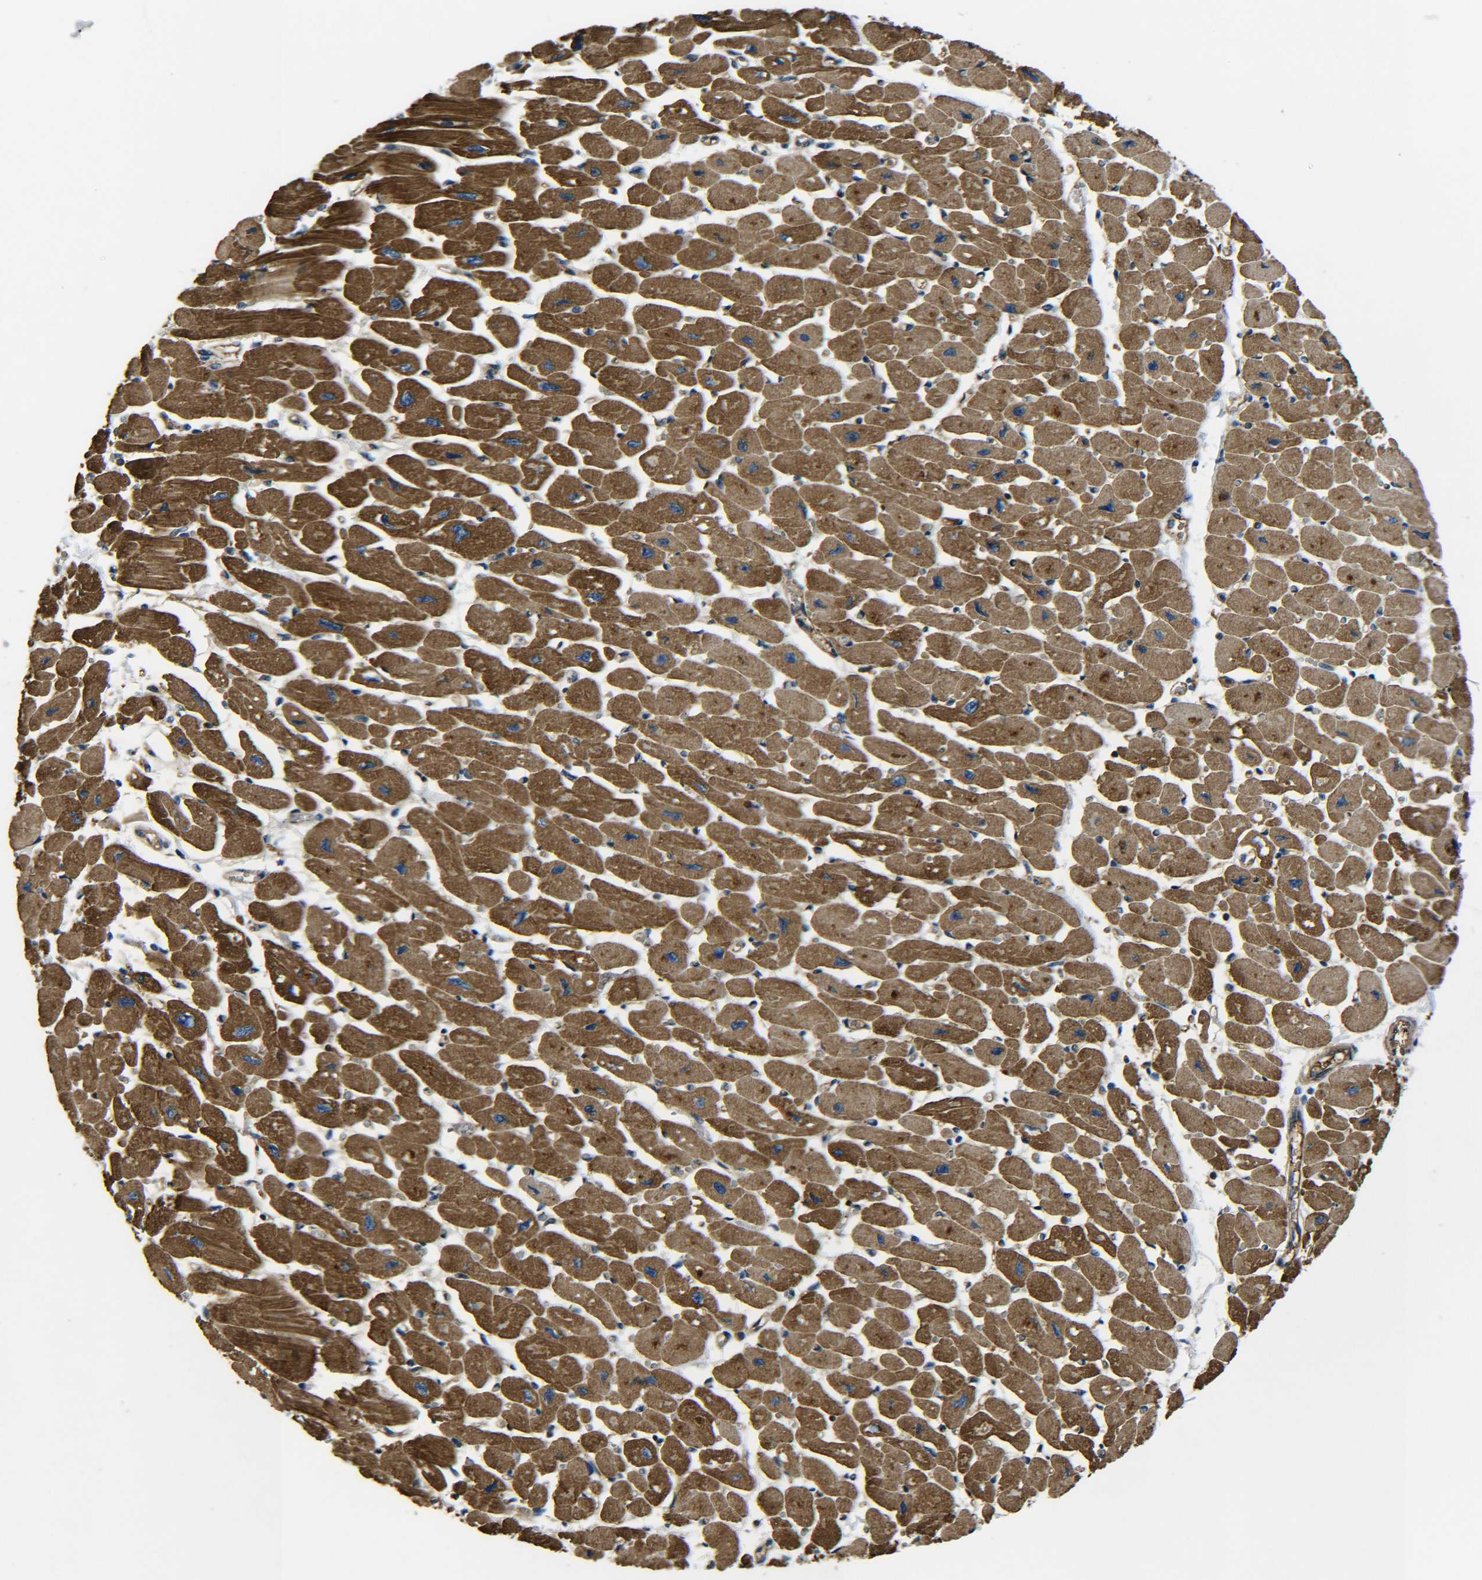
{"staining": {"intensity": "strong", "quantity": ">75%", "location": "cytoplasmic/membranous"}, "tissue": "heart muscle", "cell_type": "Cardiomyocytes", "image_type": "normal", "snomed": [{"axis": "morphology", "description": "Normal tissue, NOS"}, {"axis": "topography", "description": "Heart"}], "caption": "Heart muscle stained with a brown dye shows strong cytoplasmic/membranous positive staining in approximately >75% of cardiomyocytes.", "gene": "RAB1B", "patient": {"sex": "female", "age": 54}}